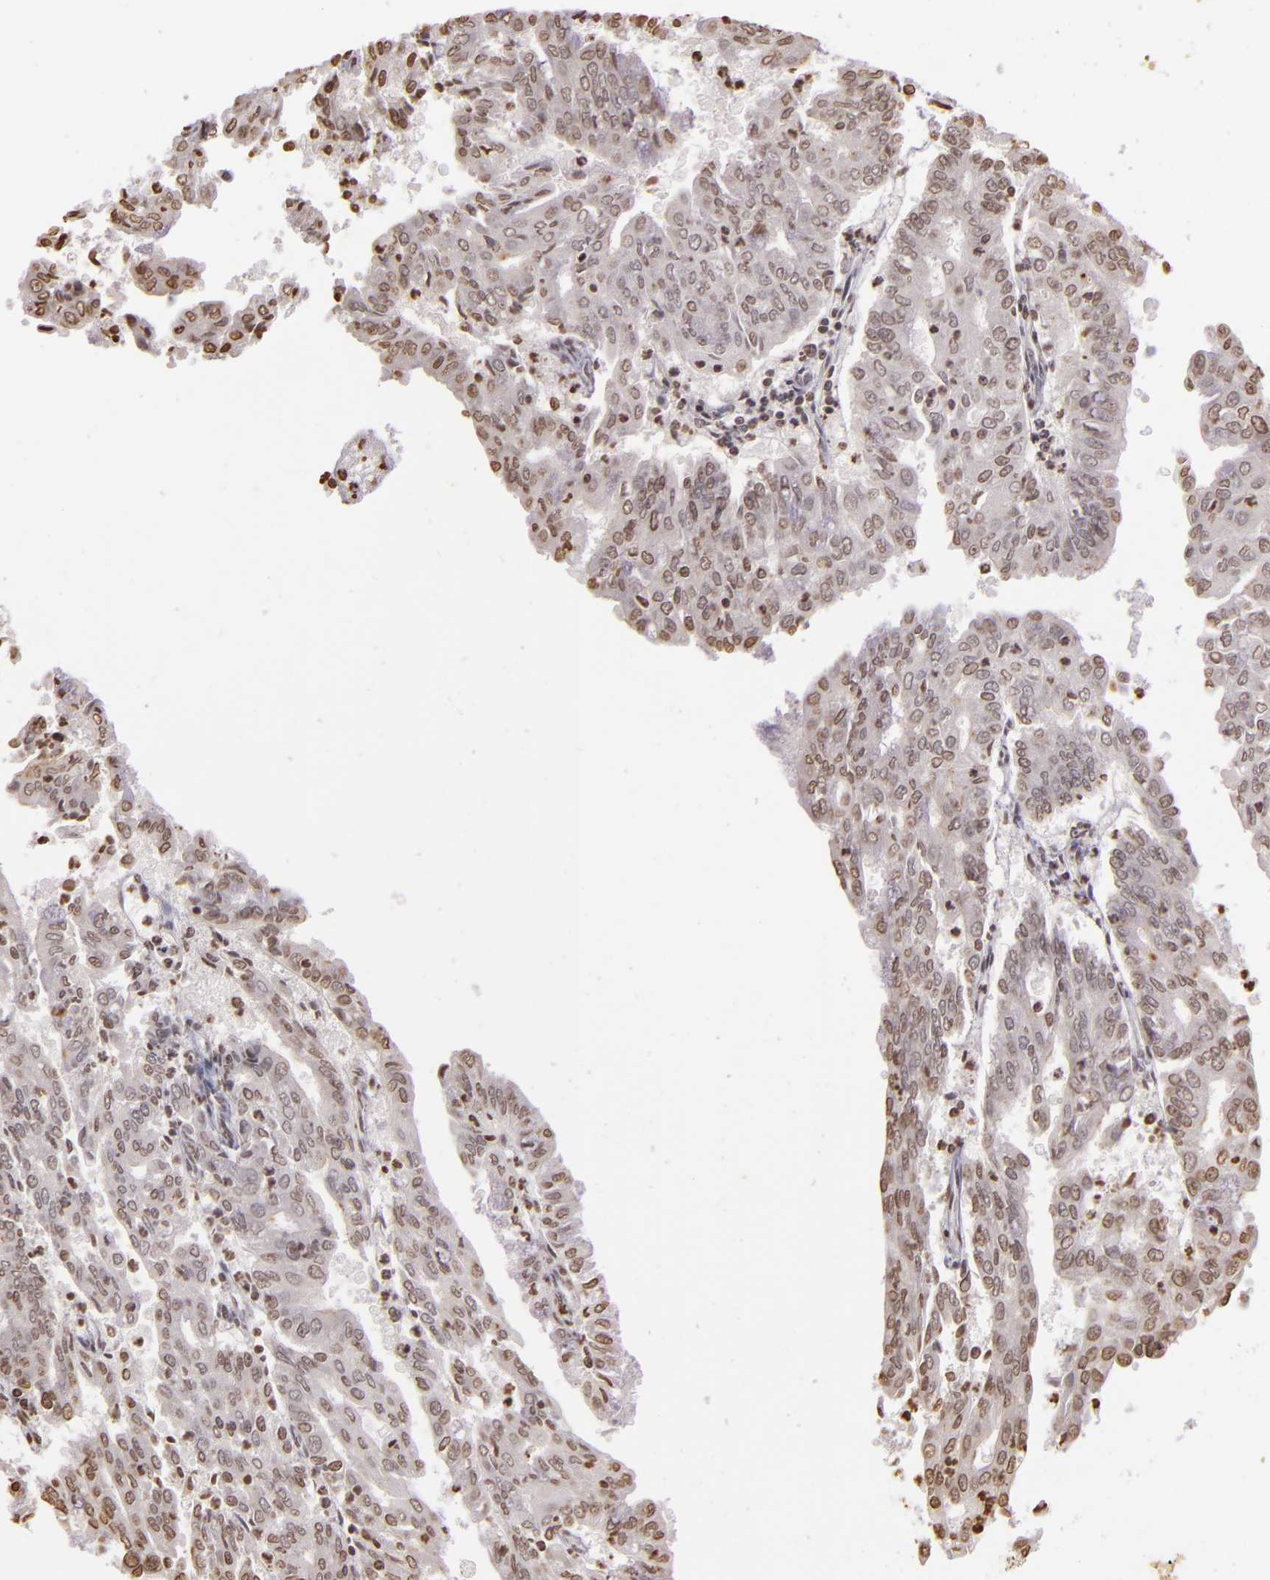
{"staining": {"intensity": "weak", "quantity": "25%-75%", "location": "nuclear"}, "tissue": "endometrial cancer", "cell_type": "Tumor cells", "image_type": "cancer", "snomed": [{"axis": "morphology", "description": "Adenocarcinoma, NOS"}, {"axis": "topography", "description": "Endometrium"}], "caption": "Human endometrial adenocarcinoma stained with a brown dye reveals weak nuclear positive positivity in about 25%-75% of tumor cells.", "gene": "THRB", "patient": {"sex": "female", "age": 79}}